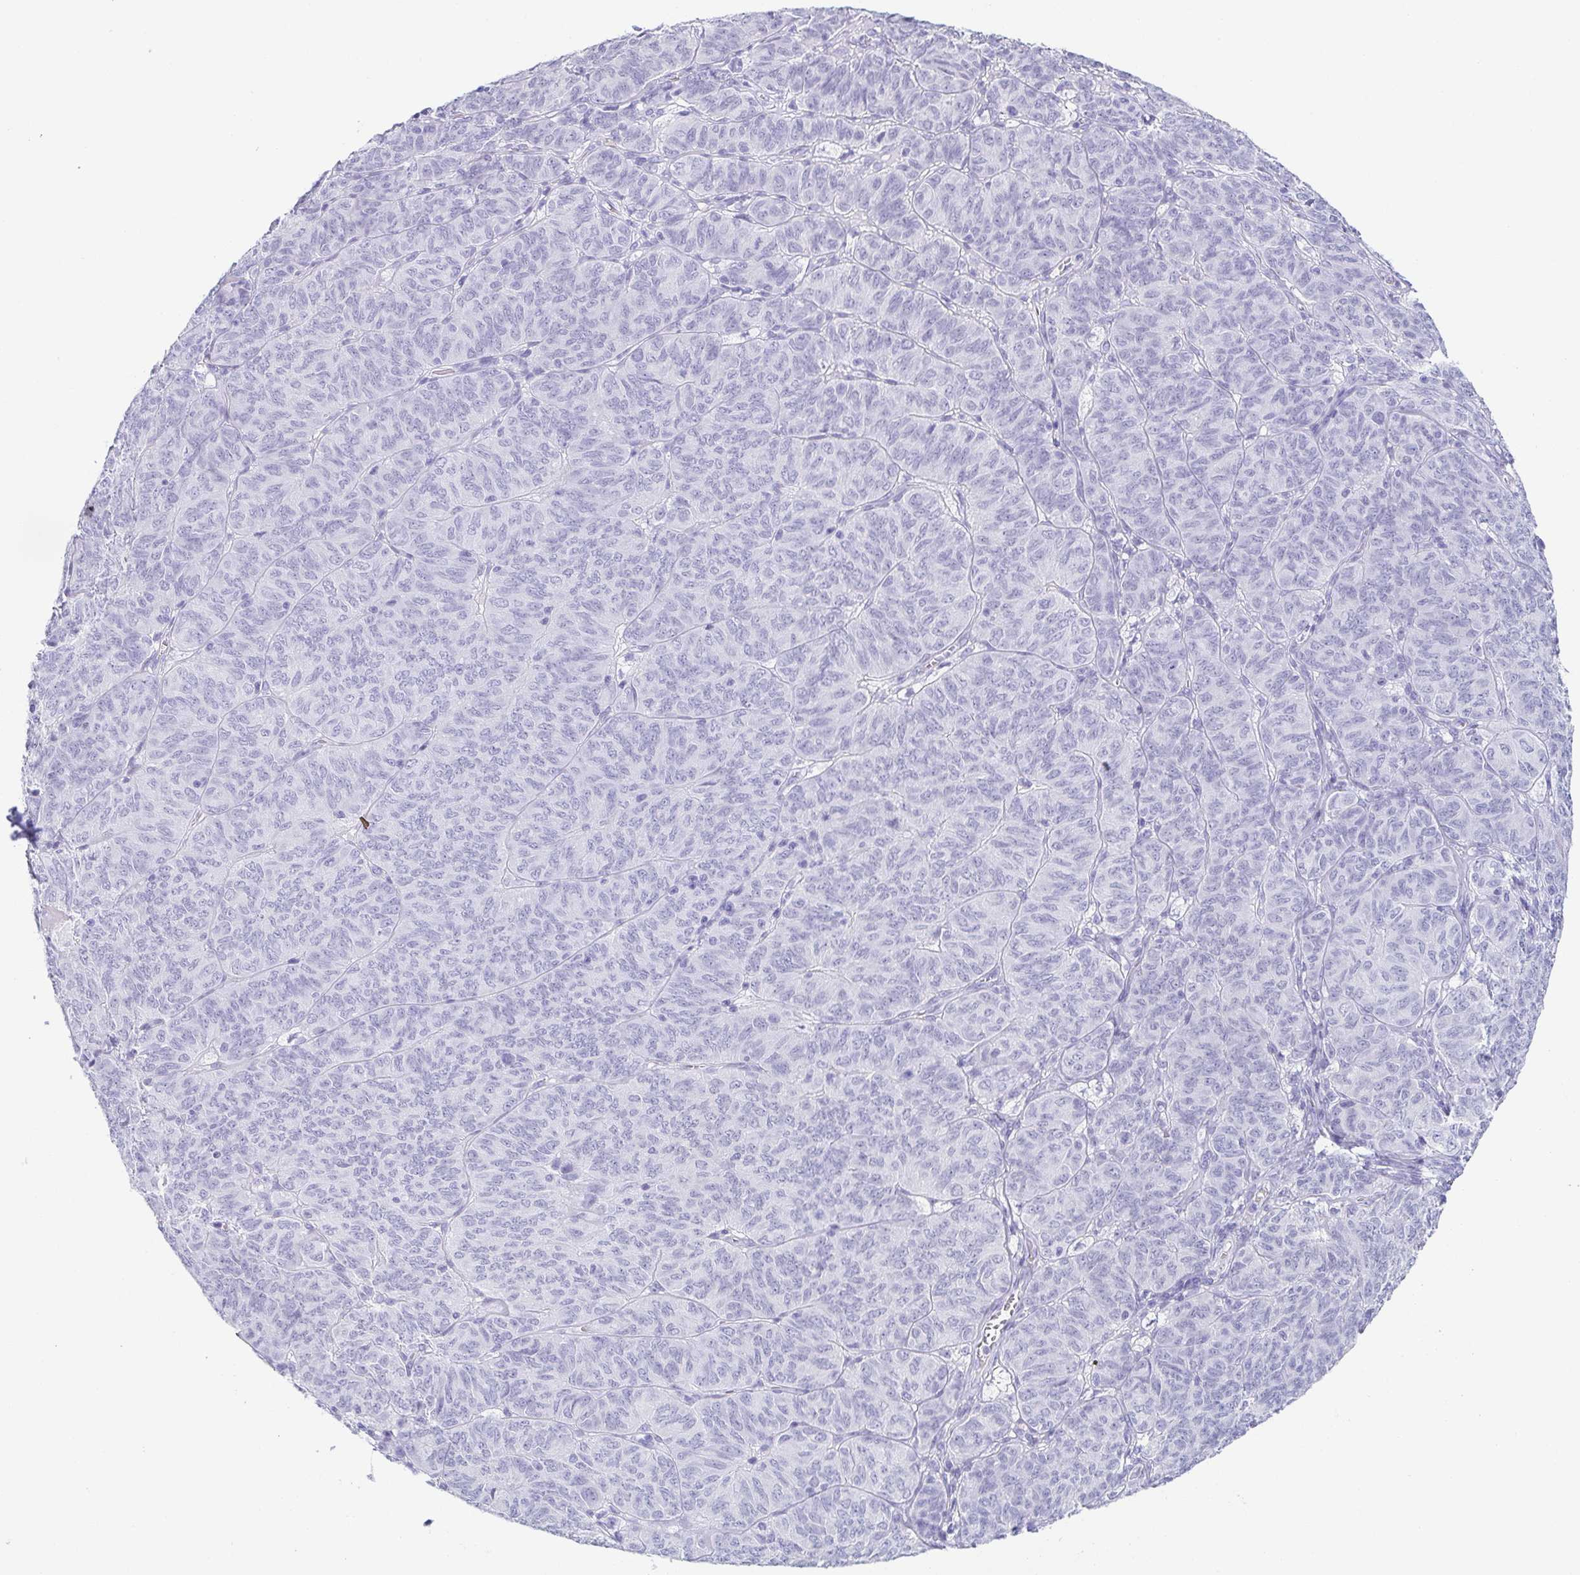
{"staining": {"intensity": "negative", "quantity": "none", "location": "none"}, "tissue": "ovarian cancer", "cell_type": "Tumor cells", "image_type": "cancer", "snomed": [{"axis": "morphology", "description": "Carcinoma, endometroid"}, {"axis": "topography", "description": "Ovary"}], "caption": "High magnification brightfield microscopy of endometroid carcinoma (ovarian) stained with DAB (3,3'-diaminobenzidine) (brown) and counterstained with hematoxylin (blue): tumor cells show no significant expression. (DAB (3,3'-diaminobenzidine) IHC visualized using brightfield microscopy, high magnification).", "gene": "ZG16B", "patient": {"sex": "female", "age": 80}}